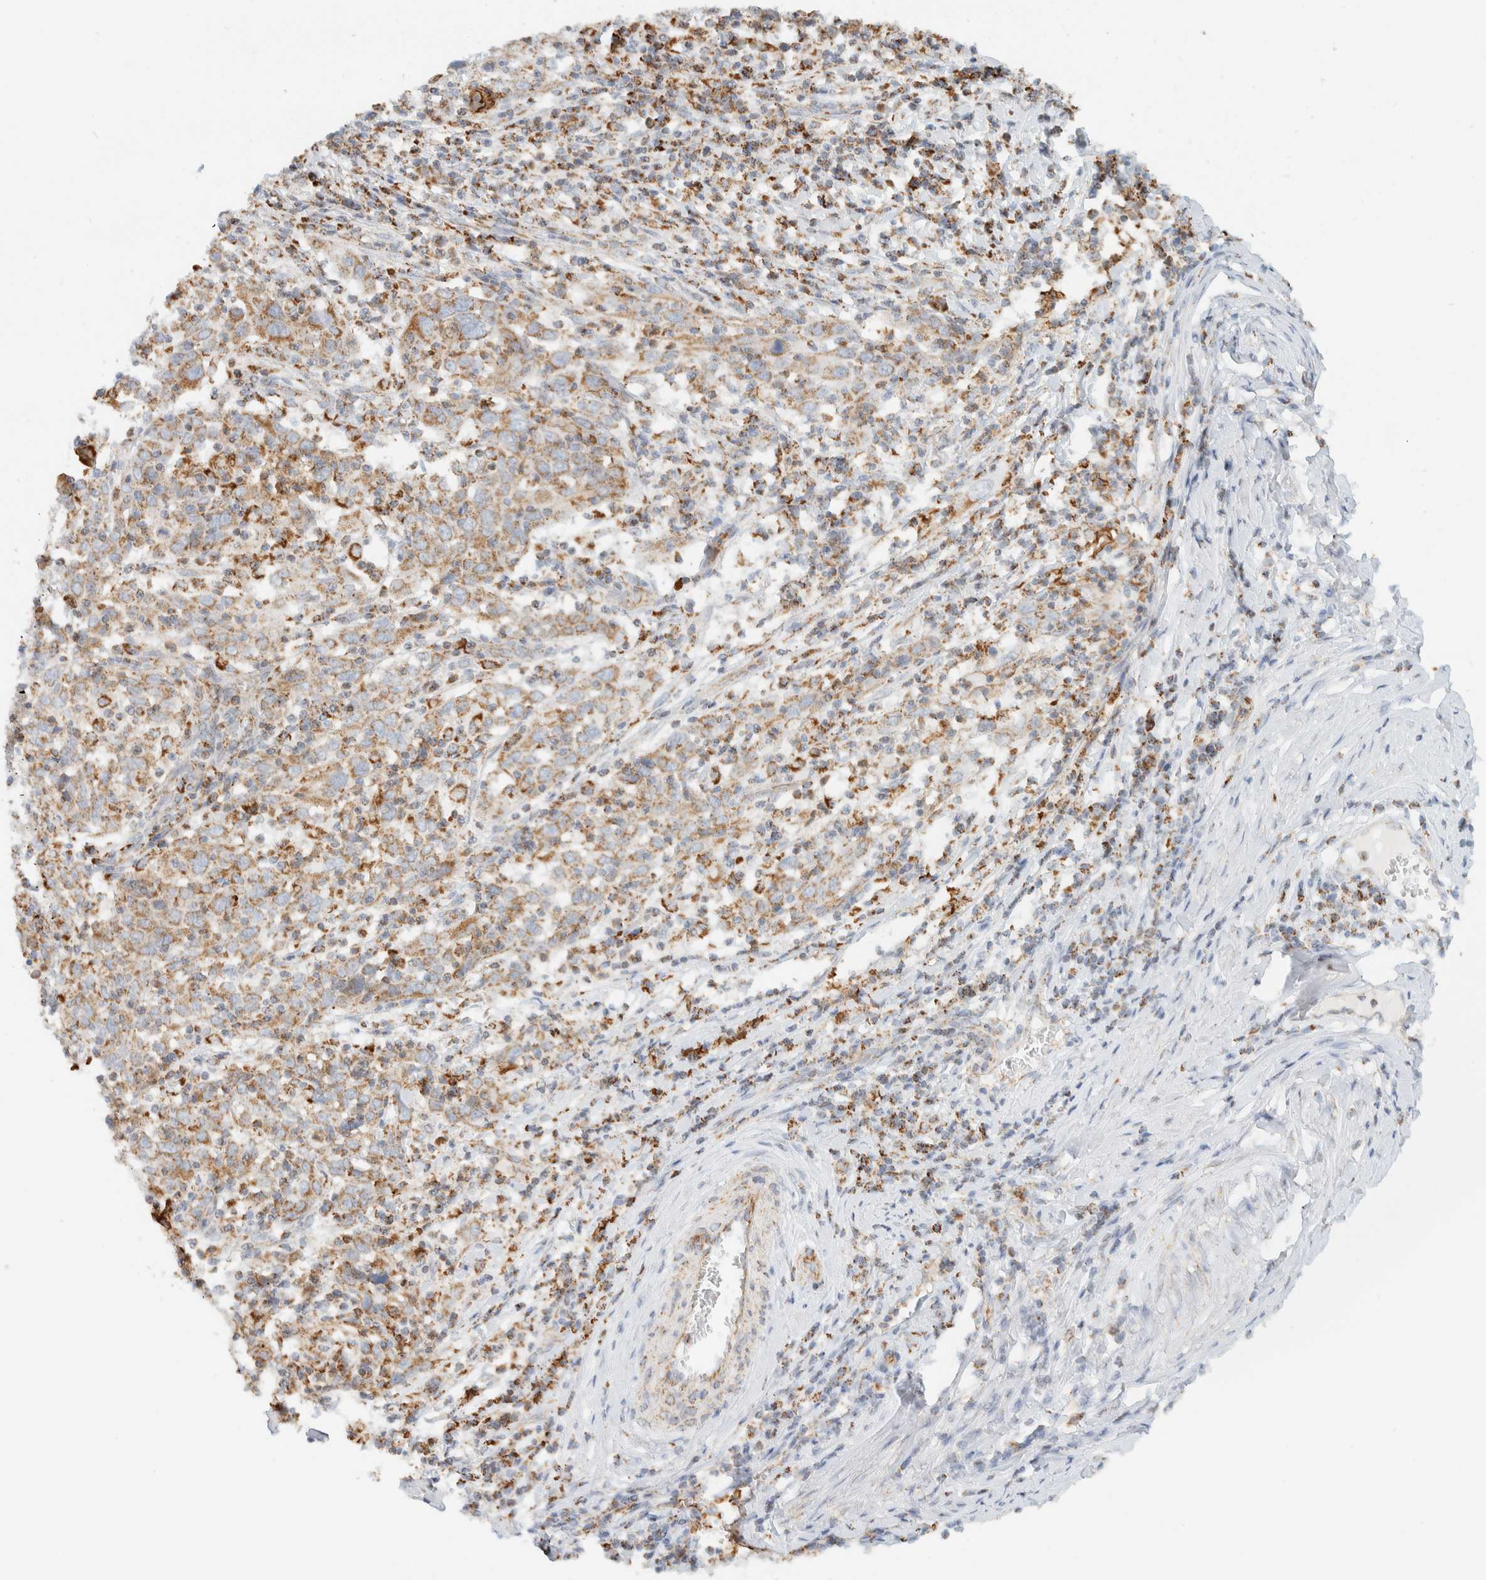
{"staining": {"intensity": "moderate", "quantity": ">75%", "location": "cytoplasmic/membranous"}, "tissue": "cervical cancer", "cell_type": "Tumor cells", "image_type": "cancer", "snomed": [{"axis": "morphology", "description": "Squamous cell carcinoma, NOS"}, {"axis": "topography", "description": "Cervix"}], "caption": "Tumor cells display medium levels of moderate cytoplasmic/membranous positivity in approximately >75% of cells in squamous cell carcinoma (cervical).", "gene": "KIFAP3", "patient": {"sex": "female", "age": 46}}